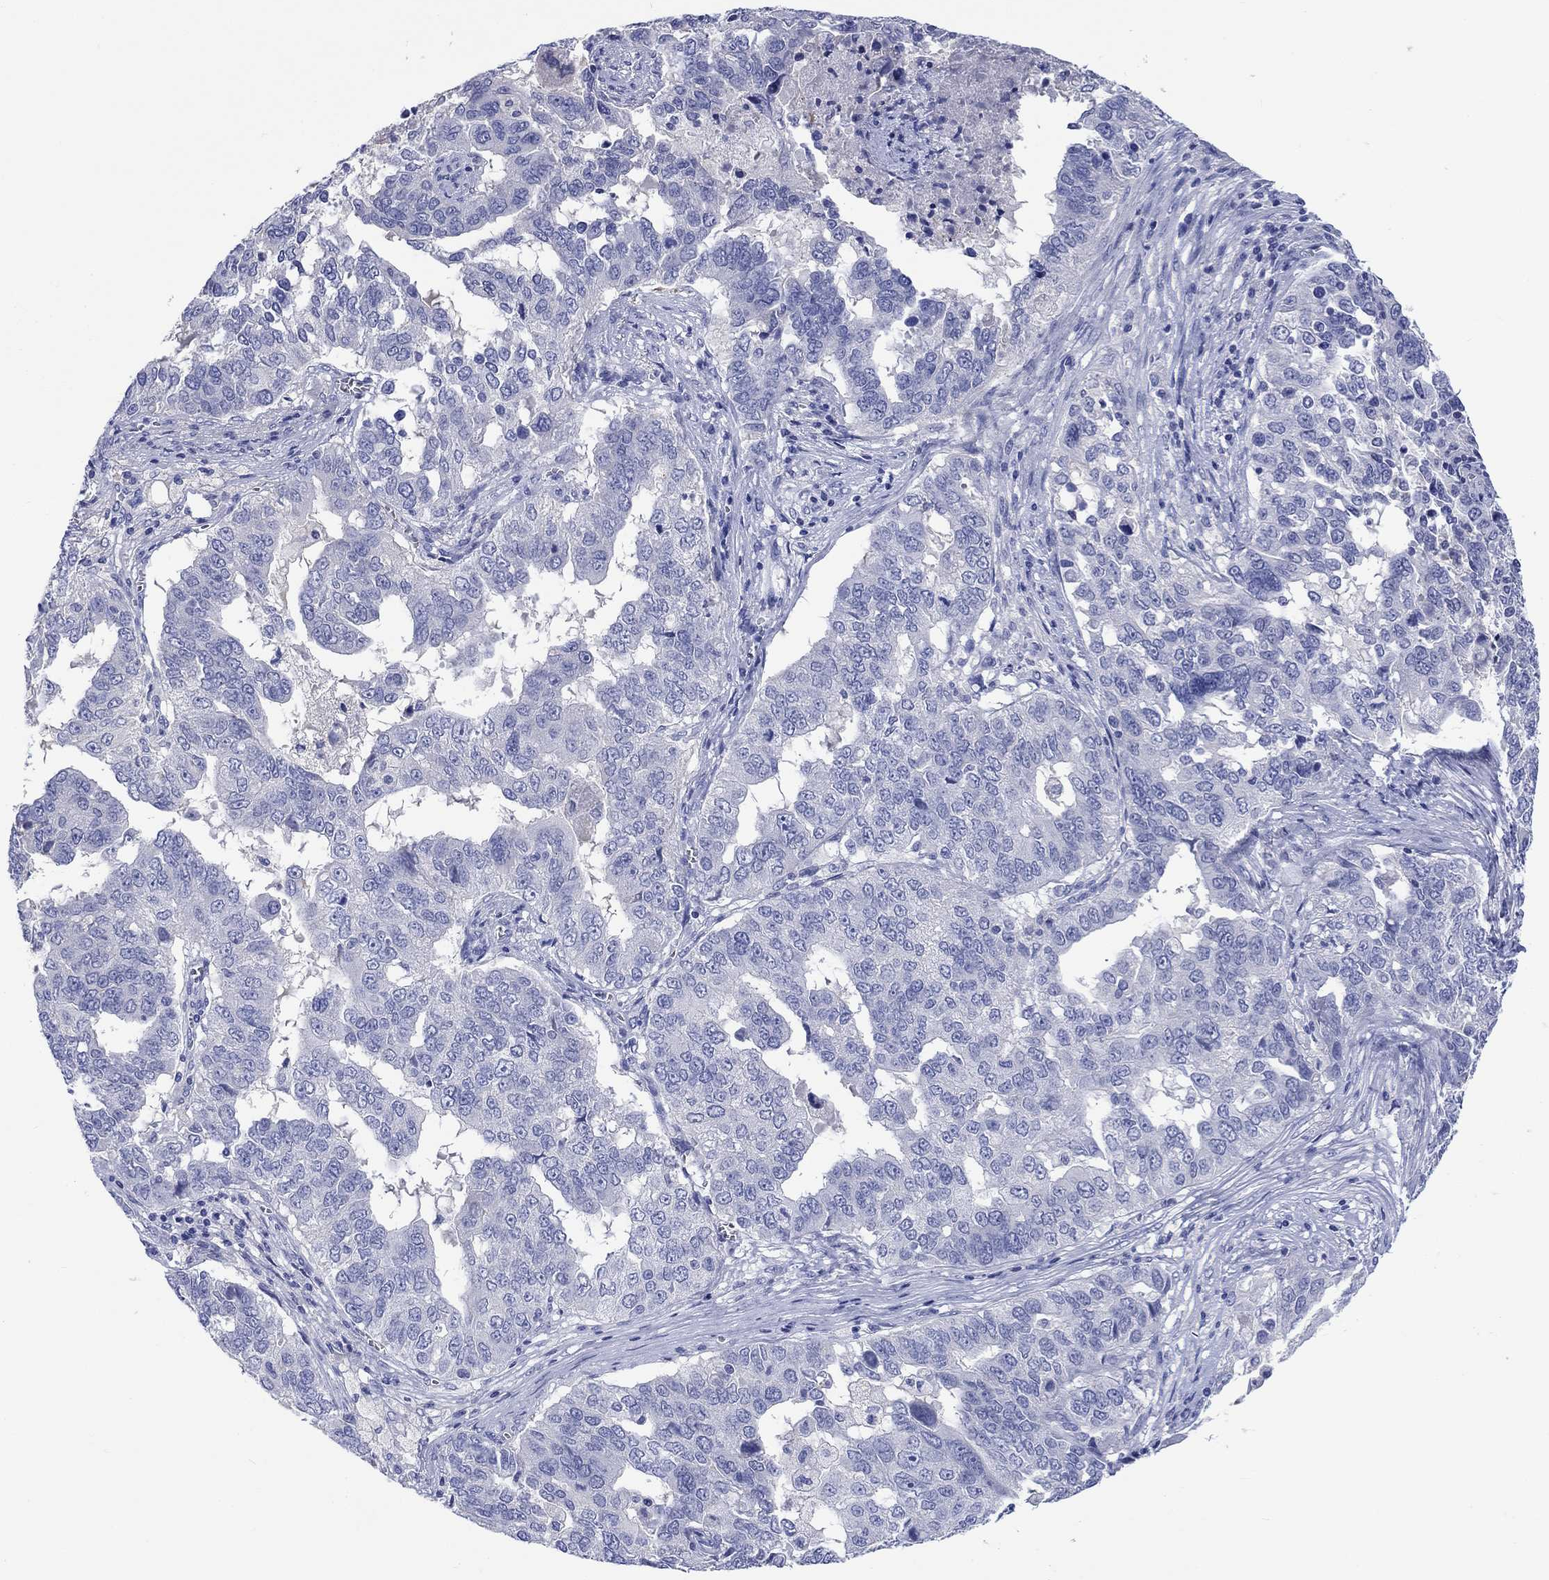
{"staining": {"intensity": "negative", "quantity": "none", "location": "none"}, "tissue": "ovarian cancer", "cell_type": "Tumor cells", "image_type": "cancer", "snomed": [{"axis": "morphology", "description": "Carcinoma, endometroid"}, {"axis": "topography", "description": "Soft tissue"}, {"axis": "topography", "description": "Ovary"}], "caption": "The immunohistochemistry micrograph has no significant staining in tumor cells of endometroid carcinoma (ovarian) tissue.", "gene": "TOMM20L", "patient": {"sex": "female", "age": 52}}